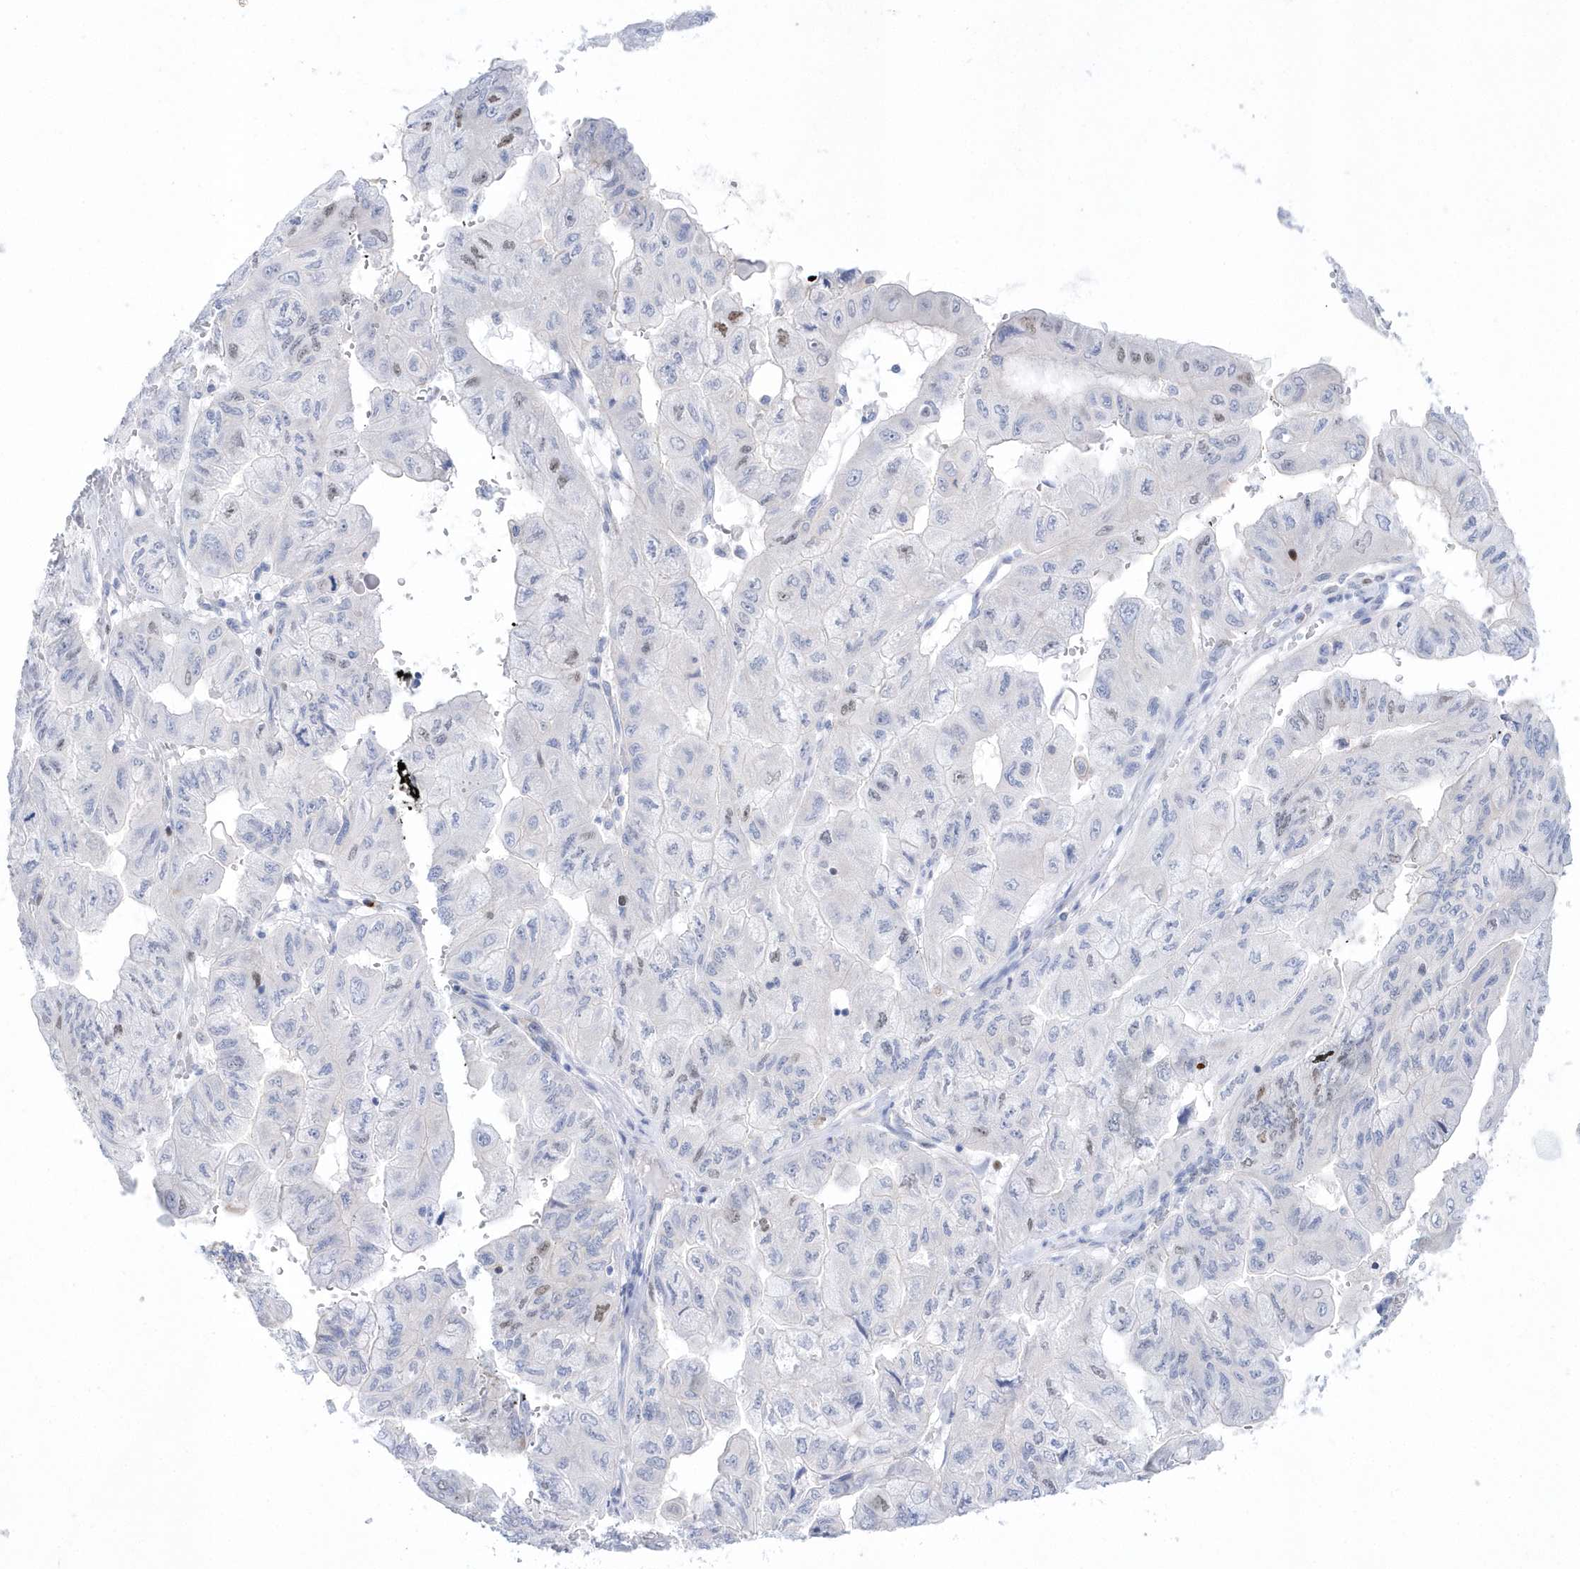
{"staining": {"intensity": "weak", "quantity": "<25%", "location": "nuclear"}, "tissue": "pancreatic cancer", "cell_type": "Tumor cells", "image_type": "cancer", "snomed": [{"axis": "morphology", "description": "Adenocarcinoma, NOS"}, {"axis": "topography", "description": "Pancreas"}], "caption": "An immunohistochemistry micrograph of pancreatic cancer is shown. There is no staining in tumor cells of pancreatic cancer. (Brightfield microscopy of DAB (3,3'-diaminobenzidine) IHC at high magnification).", "gene": "TMCO6", "patient": {"sex": "male", "age": 51}}